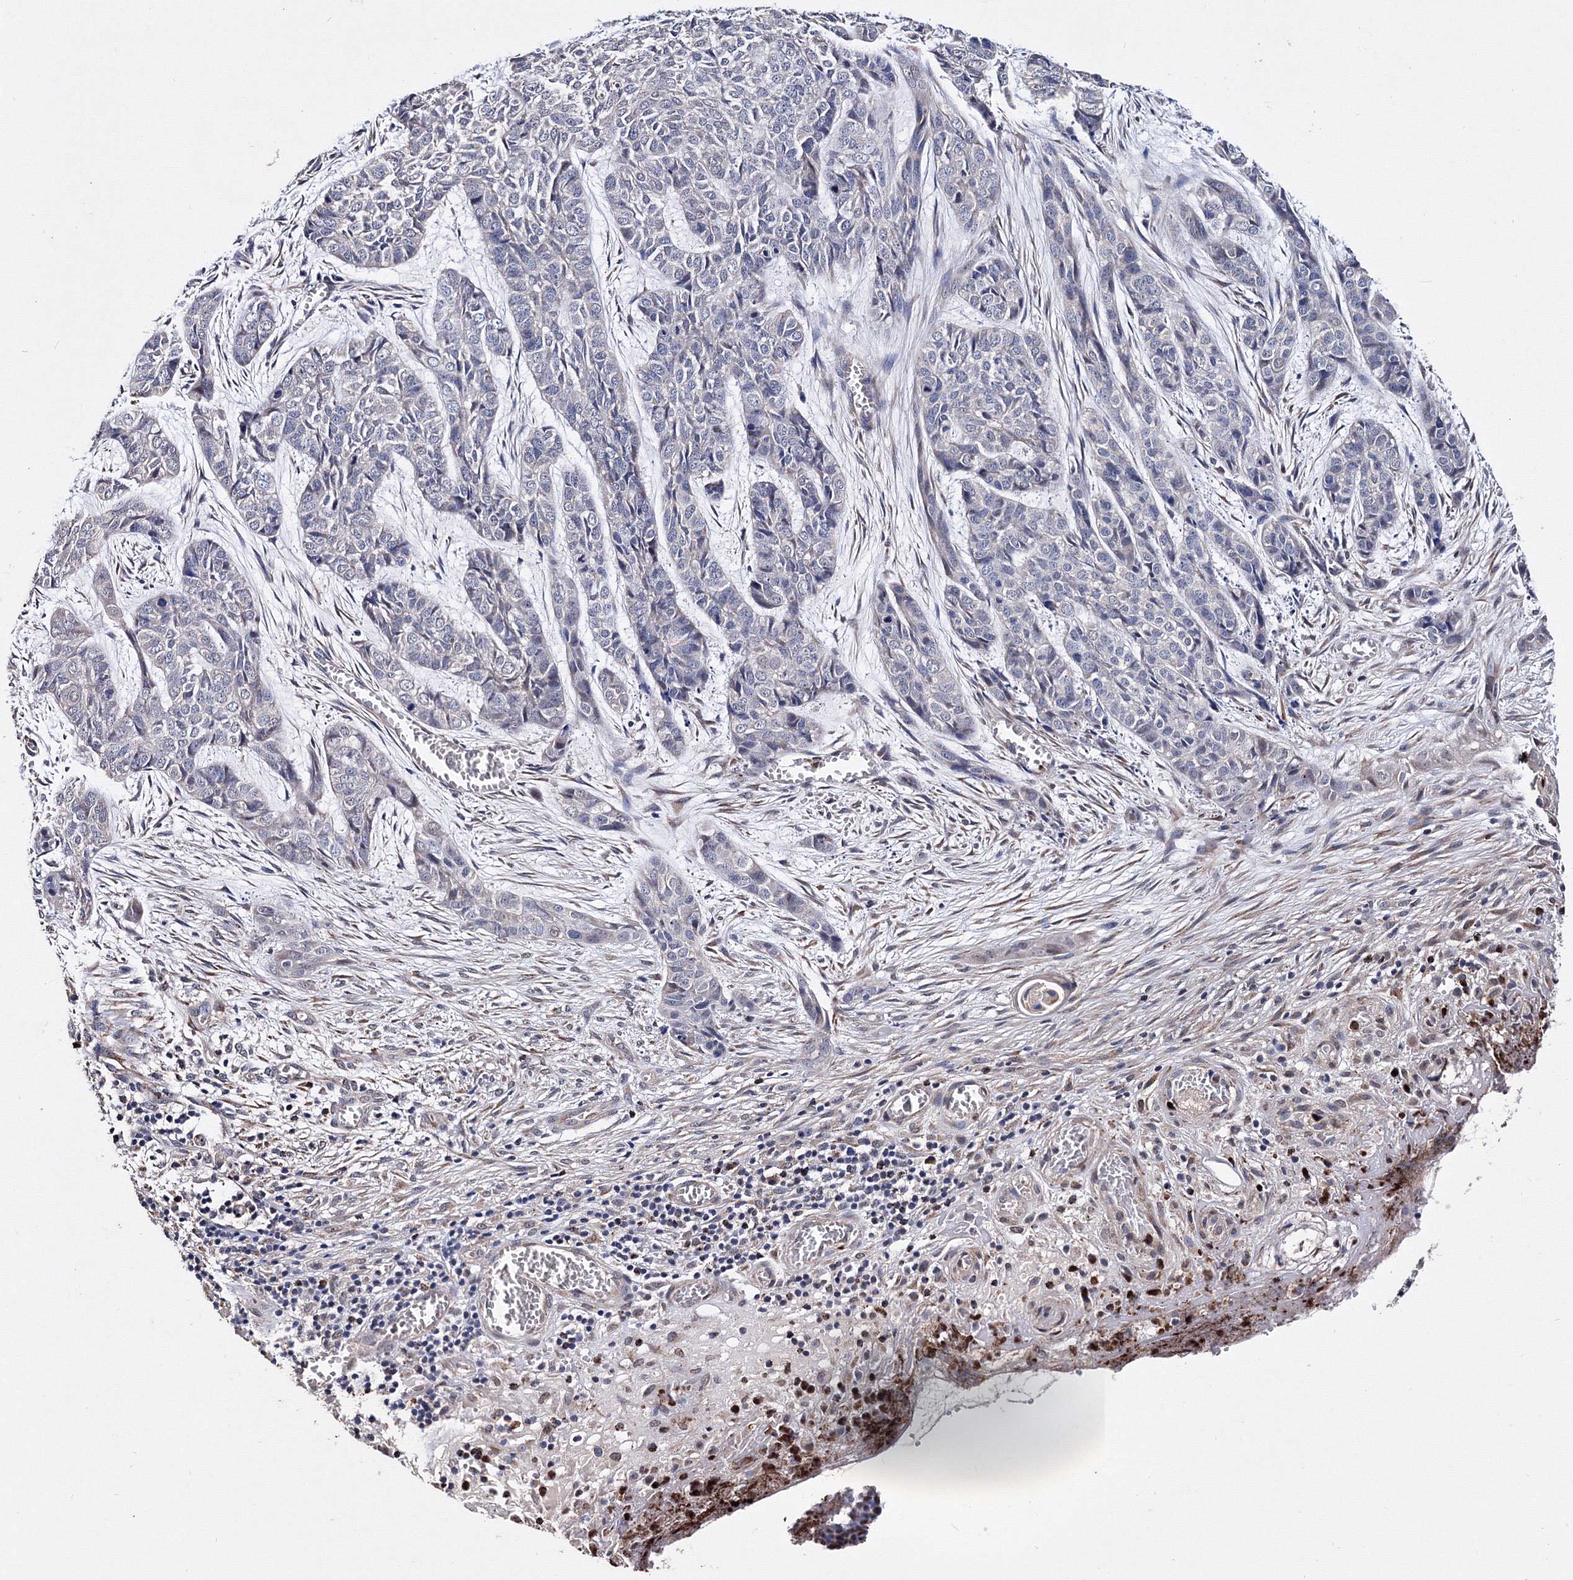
{"staining": {"intensity": "negative", "quantity": "none", "location": "none"}, "tissue": "skin cancer", "cell_type": "Tumor cells", "image_type": "cancer", "snomed": [{"axis": "morphology", "description": "Basal cell carcinoma"}, {"axis": "topography", "description": "Skin"}], "caption": "Basal cell carcinoma (skin) stained for a protein using immunohistochemistry (IHC) exhibits no expression tumor cells.", "gene": "PHYKPL", "patient": {"sex": "female", "age": 64}}